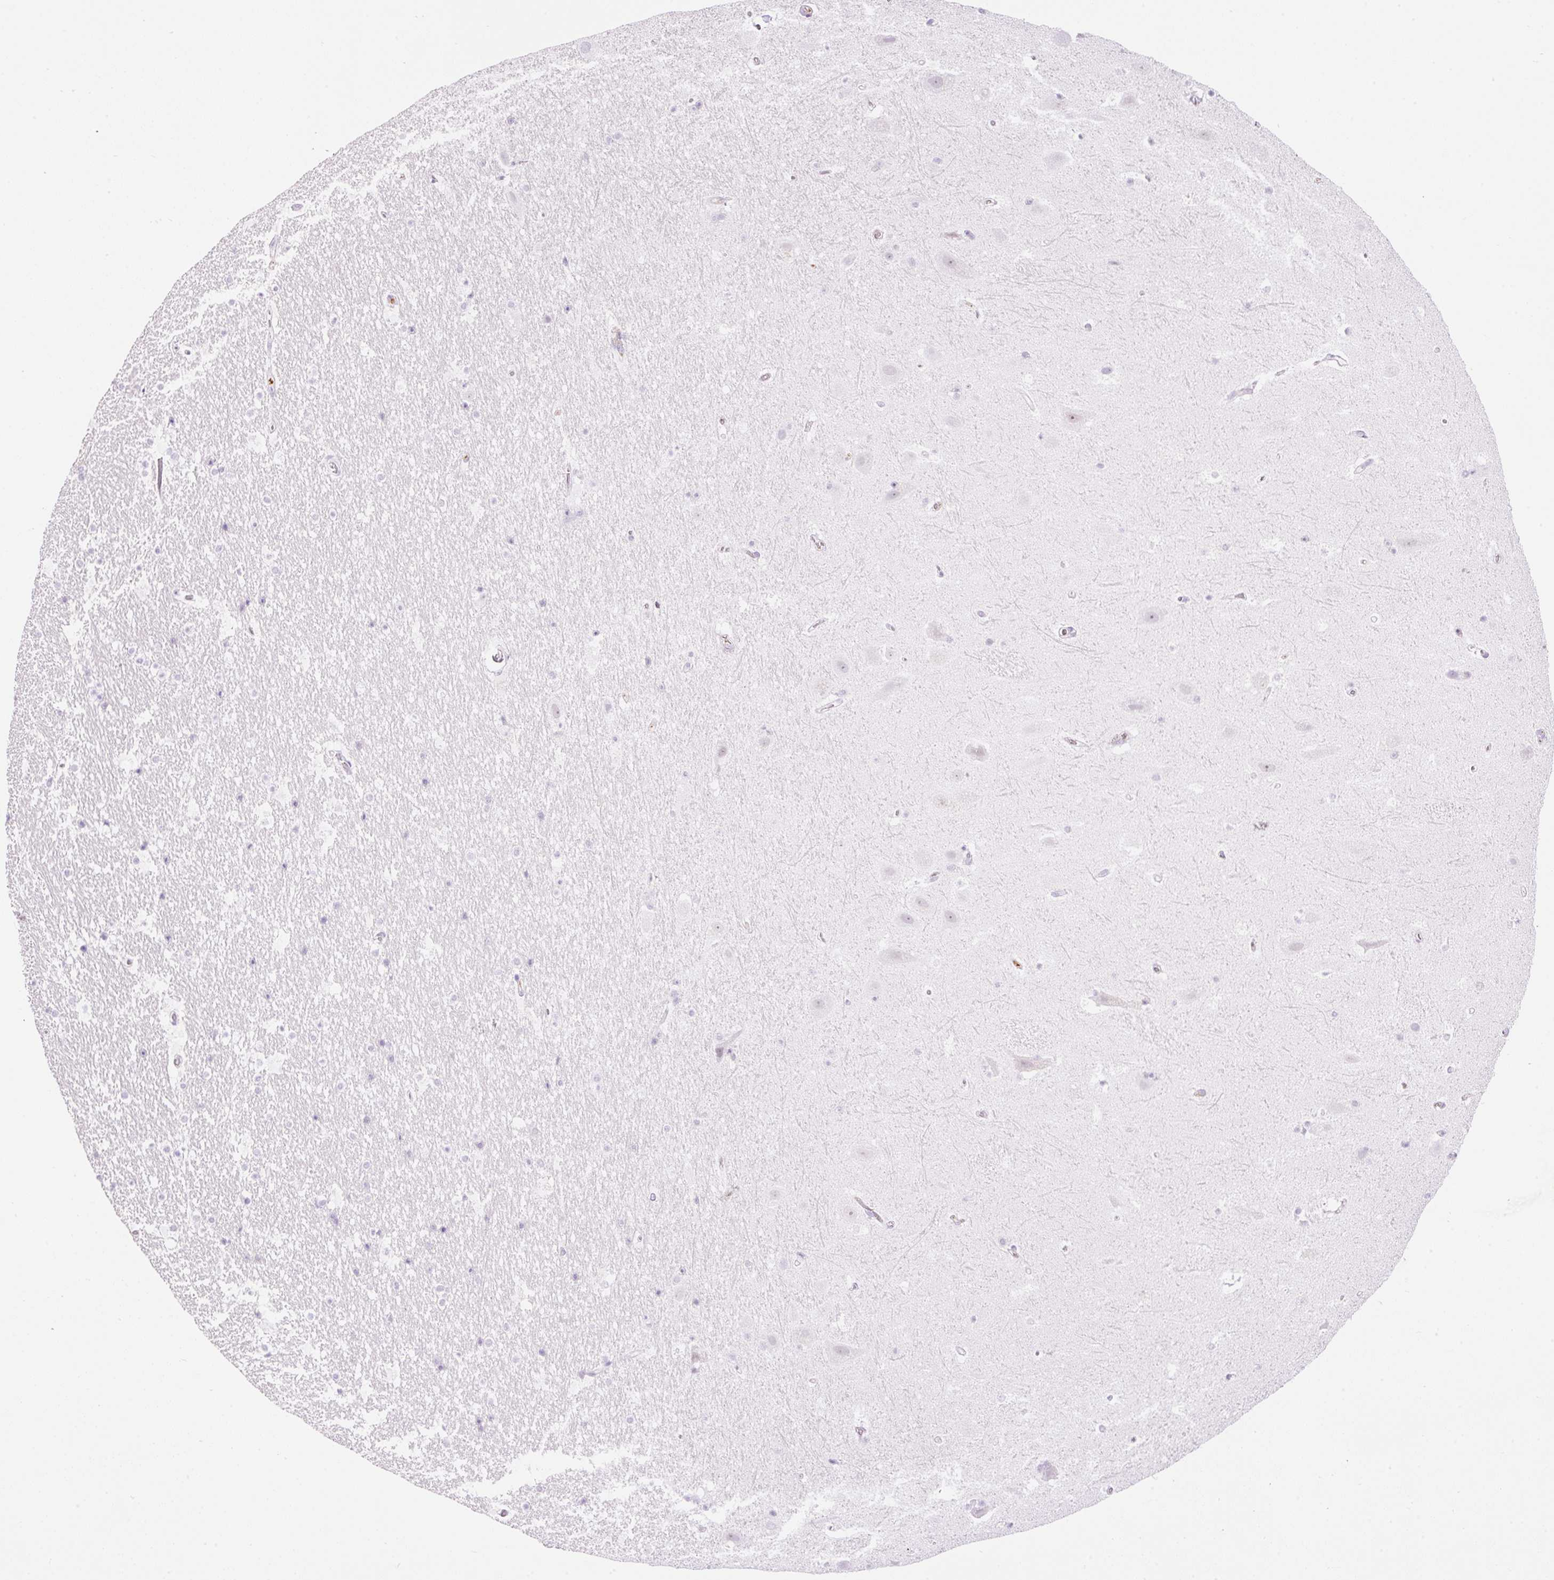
{"staining": {"intensity": "negative", "quantity": "none", "location": "none"}, "tissue": "hippocampus", "cell_type": "Glial cells", "image_type": "normal", "snomed": [{"axis": "morphology", "description": "Normal tissue, NOS"}, {"axis": "topography", "description": "Hippocampus"}], "caption": "Glial cells are negative for protein expression in normal human hippocampus.", "gene": "PRPF38B", "patient": {"sex": "male", "age": 37}}